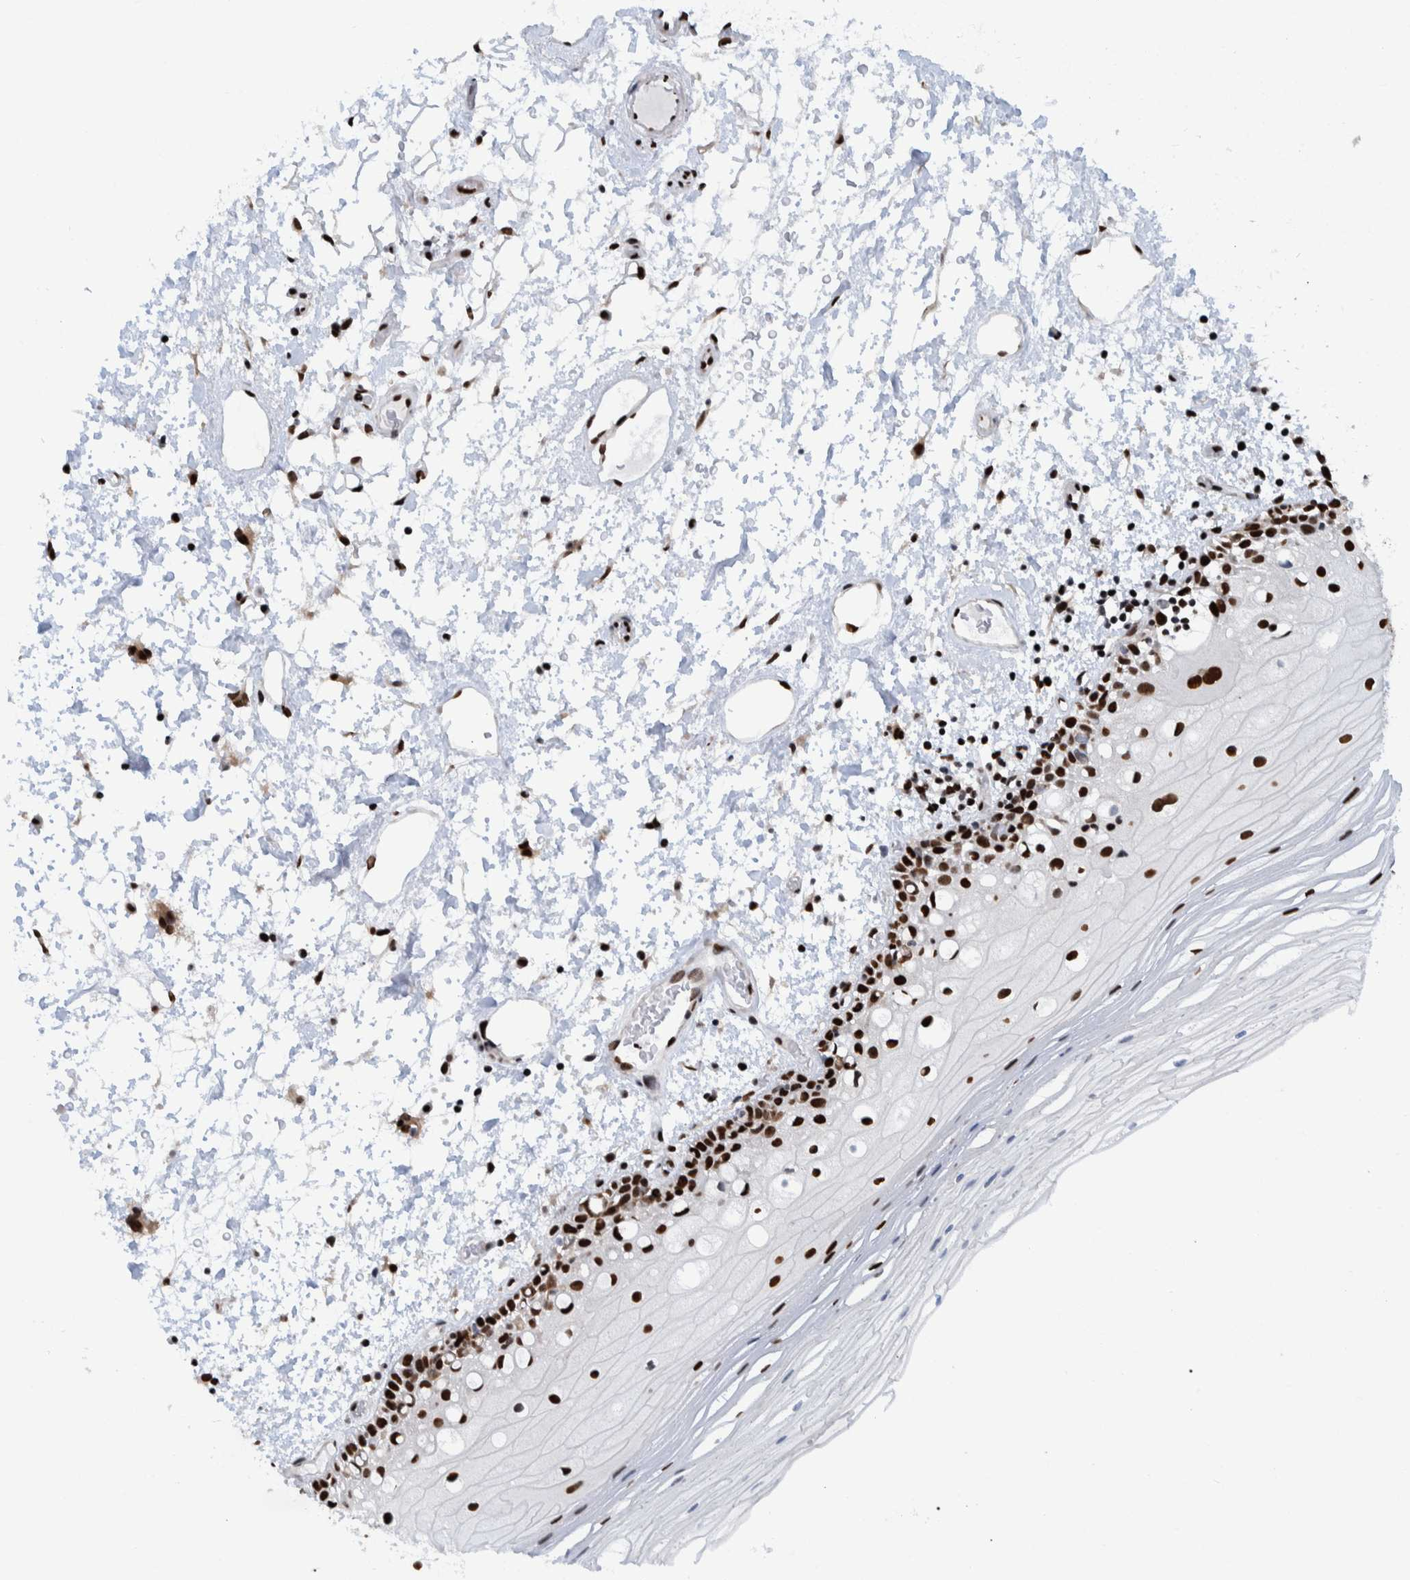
{"staining": {"intensity": "strong", "quantity": ">75%", "location": "nuclear"}, "tissue": "oral mucosa", "cell_type": "Squamous epithelial cells", "image_type": "normal", "snomed": [{"axis": "morphology", "description": "Normal tissue, NOS"}, {"axis": "topography", "description": "Oral tissue"}], "caption": "DAB (3,3'-diaminobenzidine) immunohistochemical staining of unremarkable human oral mucosa reveals strong nuclear protein staining in about >75% of squamous epithelial cells. (DAB (3,3'-diaminobenzidine) IHC with brightfield microscopy, high magnification).", "gene": "HEATR9", "patient": {"sex": "male", "age": 52}}